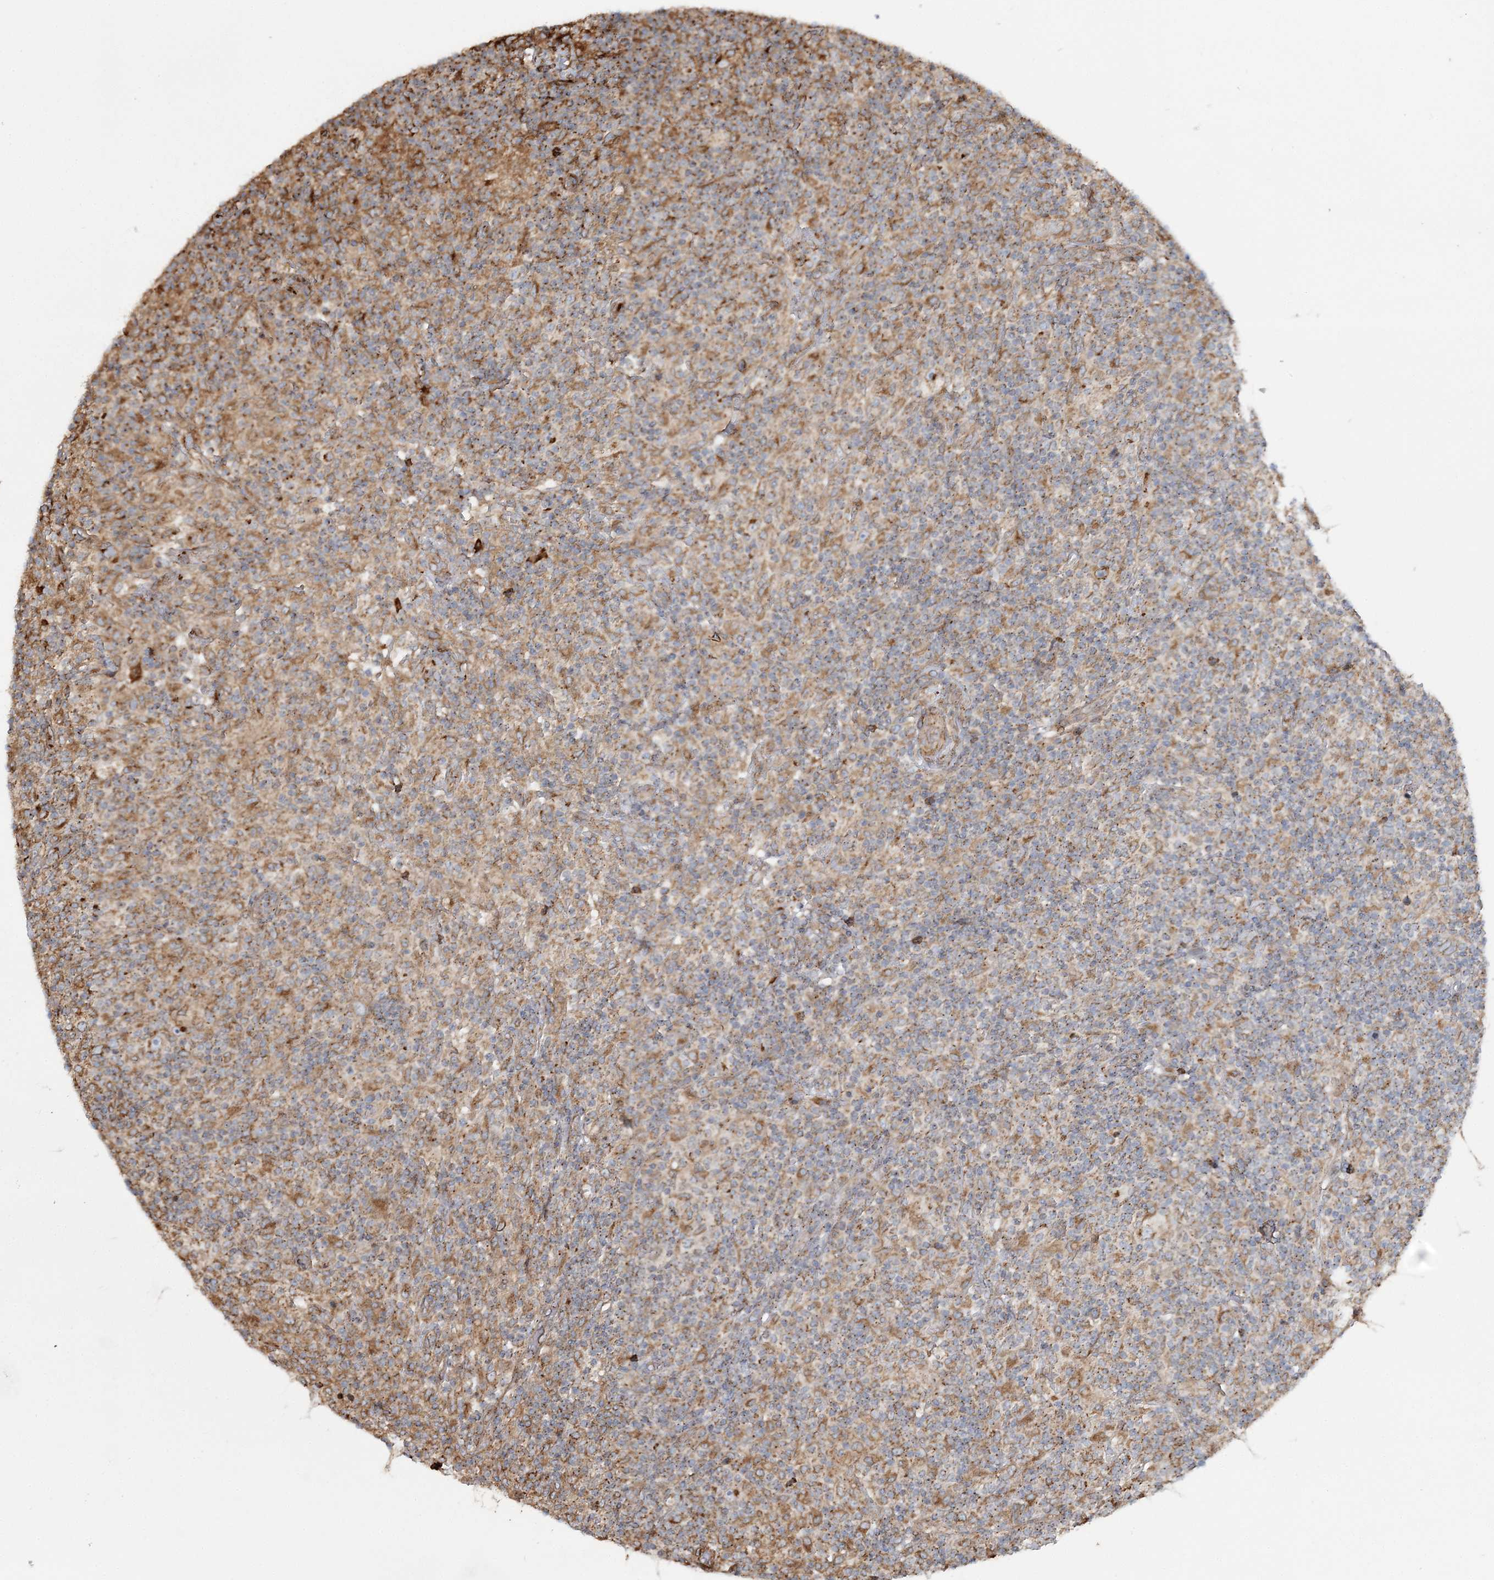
{"staining": {"intensity": "weak", "quantity": ">75%", "location": "cytoplasmic/membranous"}, "tissue": "lymphoma", "cell_type": "Tumor cells", "image_type": "cancer", "snomed": [{"axis": "morphology", "description": "Hodgkin's disease, NOS"}, {"axis": "topography", "description": "Lymph node"}], "caption": "Immunohistochemical staining of lymphoma shows weak cytoplasmic/membranous protein positivity in approximately >75% of tumor cells.", "gene": "TRAF3IP2", "patient": {"sex": "male", "age": 70}}